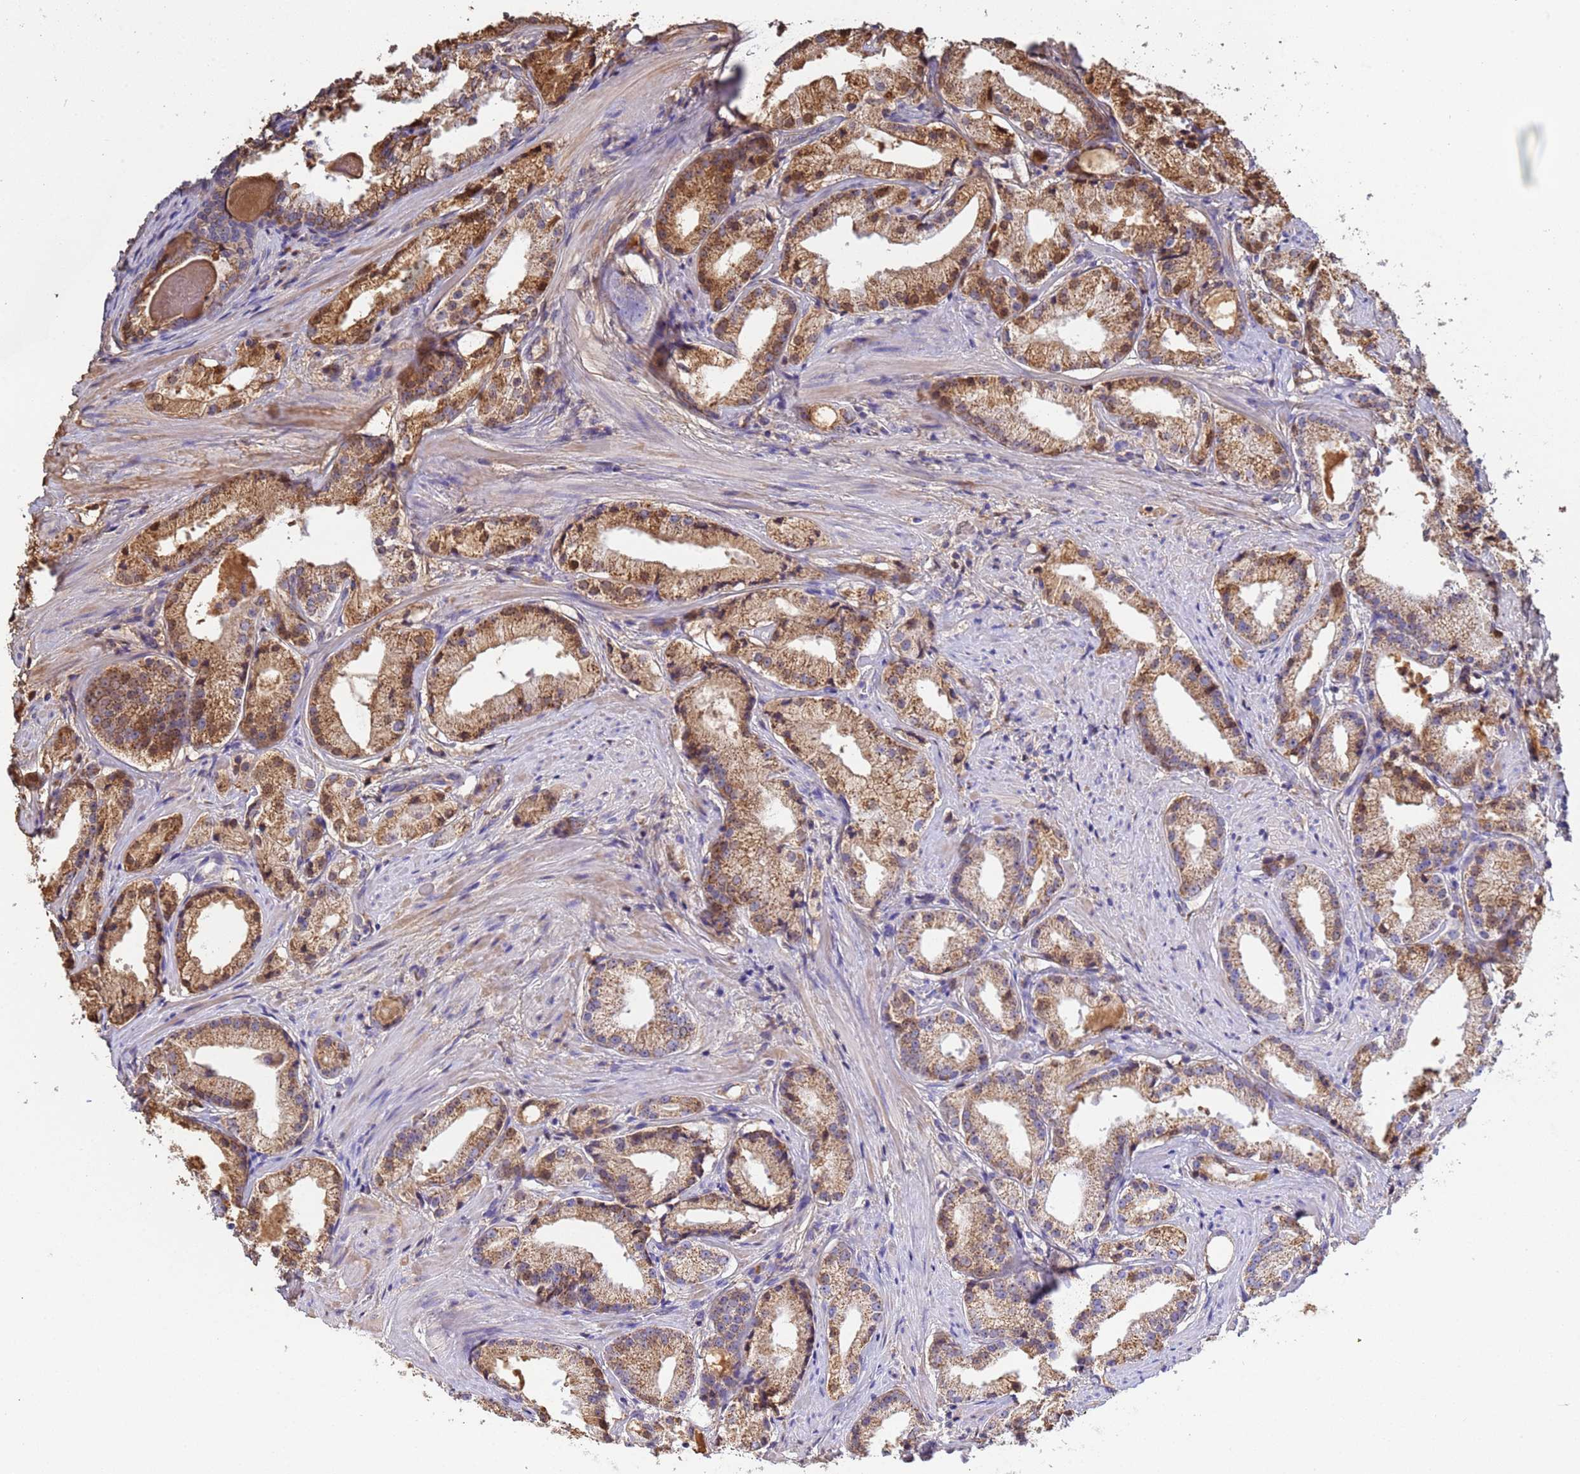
{"staining": {"intensity": "moderate", "quantity": ">75%", "location": "cytoplasmic/membranous"}, "tissue": "prostate cancer", "cell_type": "Tumor cells", "image_type": "cancer", "snomed": [{"axis": "morphology", "description": "Adenocarcinoma, Low grade"}, {"axis": "topography", "description": "Prostate"}], "caption": "Prostate low-grade adenocarcinoma stained with a brown dye shows moderate cytoplasmic/membranous positive expression in approximately >75% of tumor cells.", "gene": "GLUD1", "patient": {"sex": "male", "age": 57}}